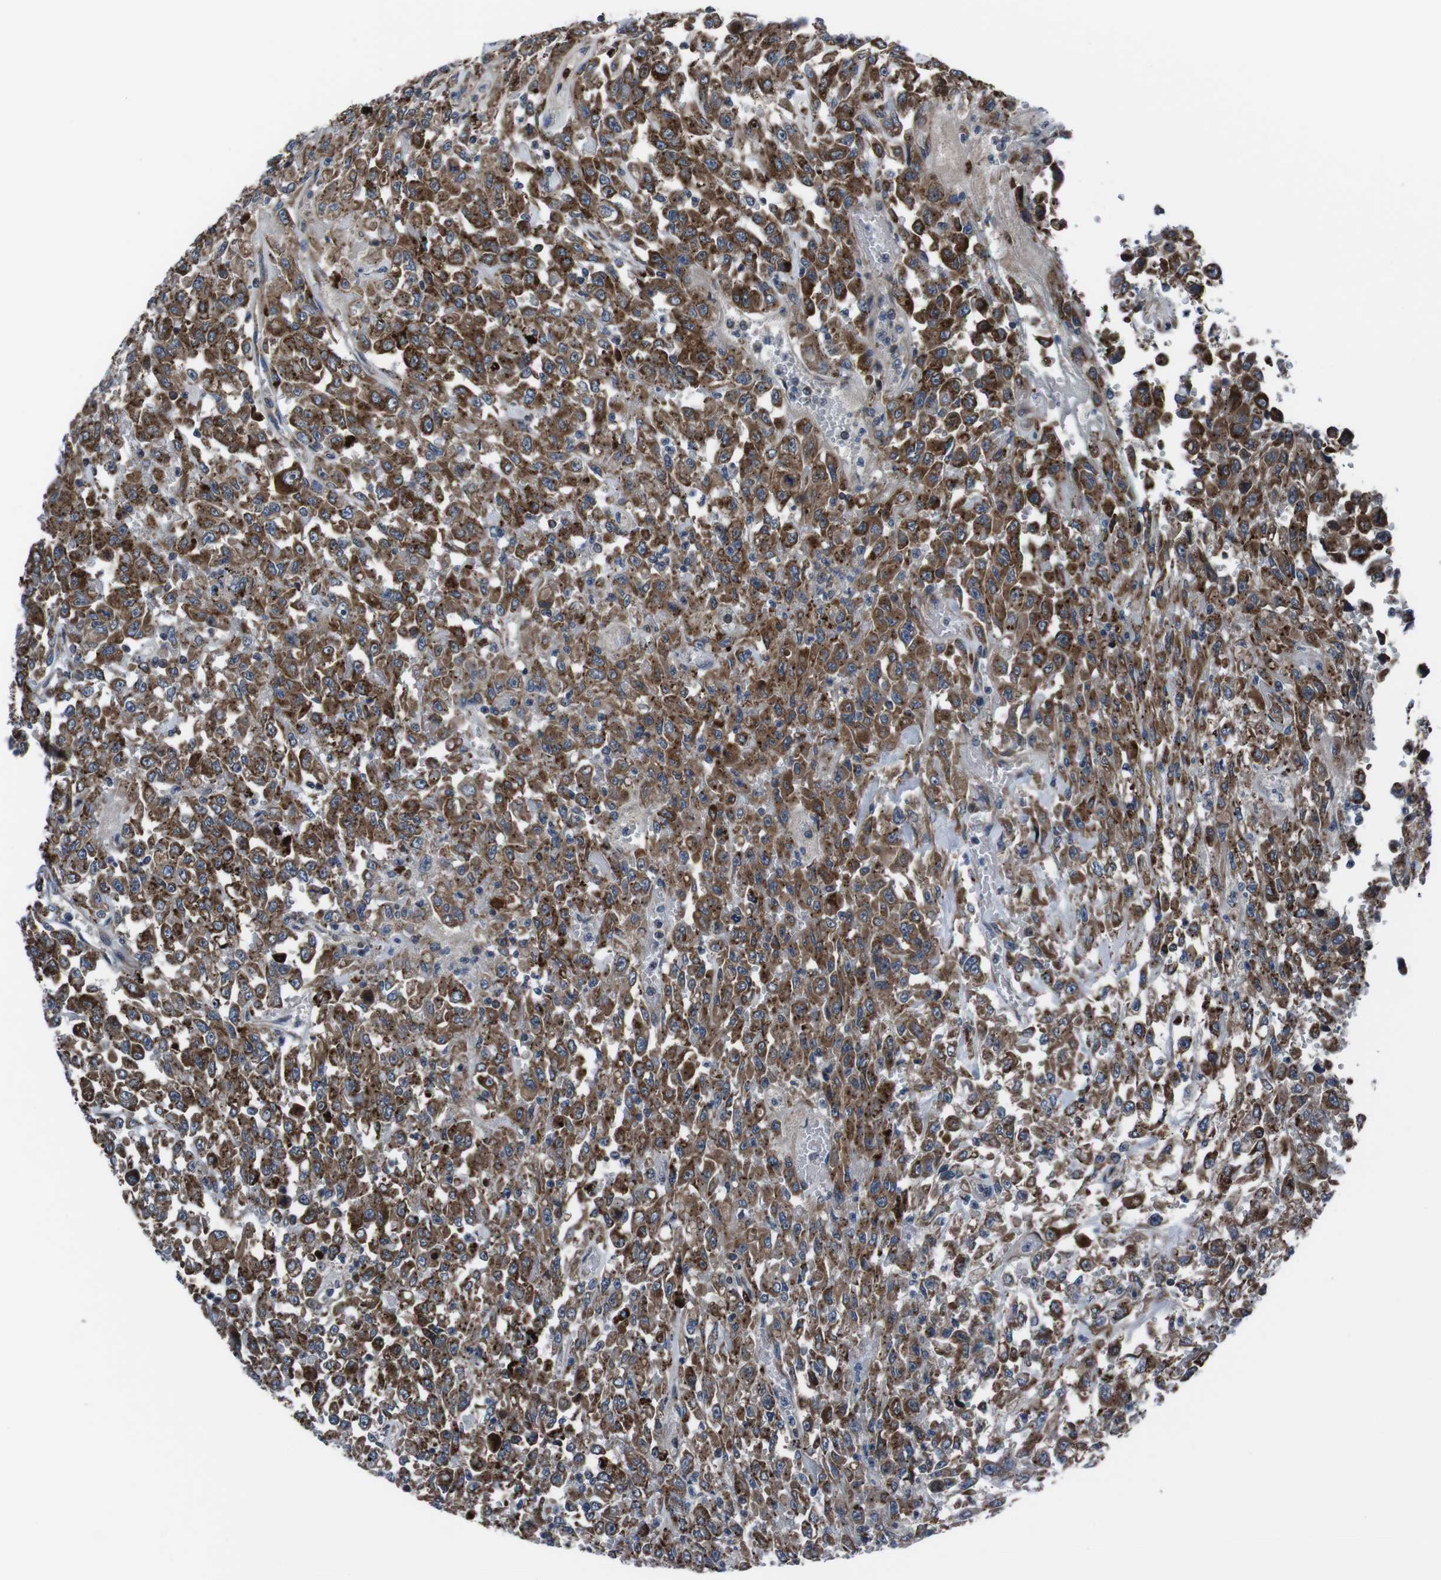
{"staining": {"intensity": "strong", "quantity": ">75%", "location": "cytoplasmic/membranous"}, "tissue": "urothelial cancer", "cell_type": "Tumor cells", "image_type": "cancer", "snomed": [{"axis": "morphology", "description": "Urothelial carcinoma, High grade"}, {"axis": "topography", "description": "Urinary bladder"}], "caption": "A brown stain shows strong cytoplasmic/membranous staining of a protein in human high-grade urothelial carcinoma tumor cells.", "gene": "EIF4A2", "patient": {"sex": "male", "age": 46}}